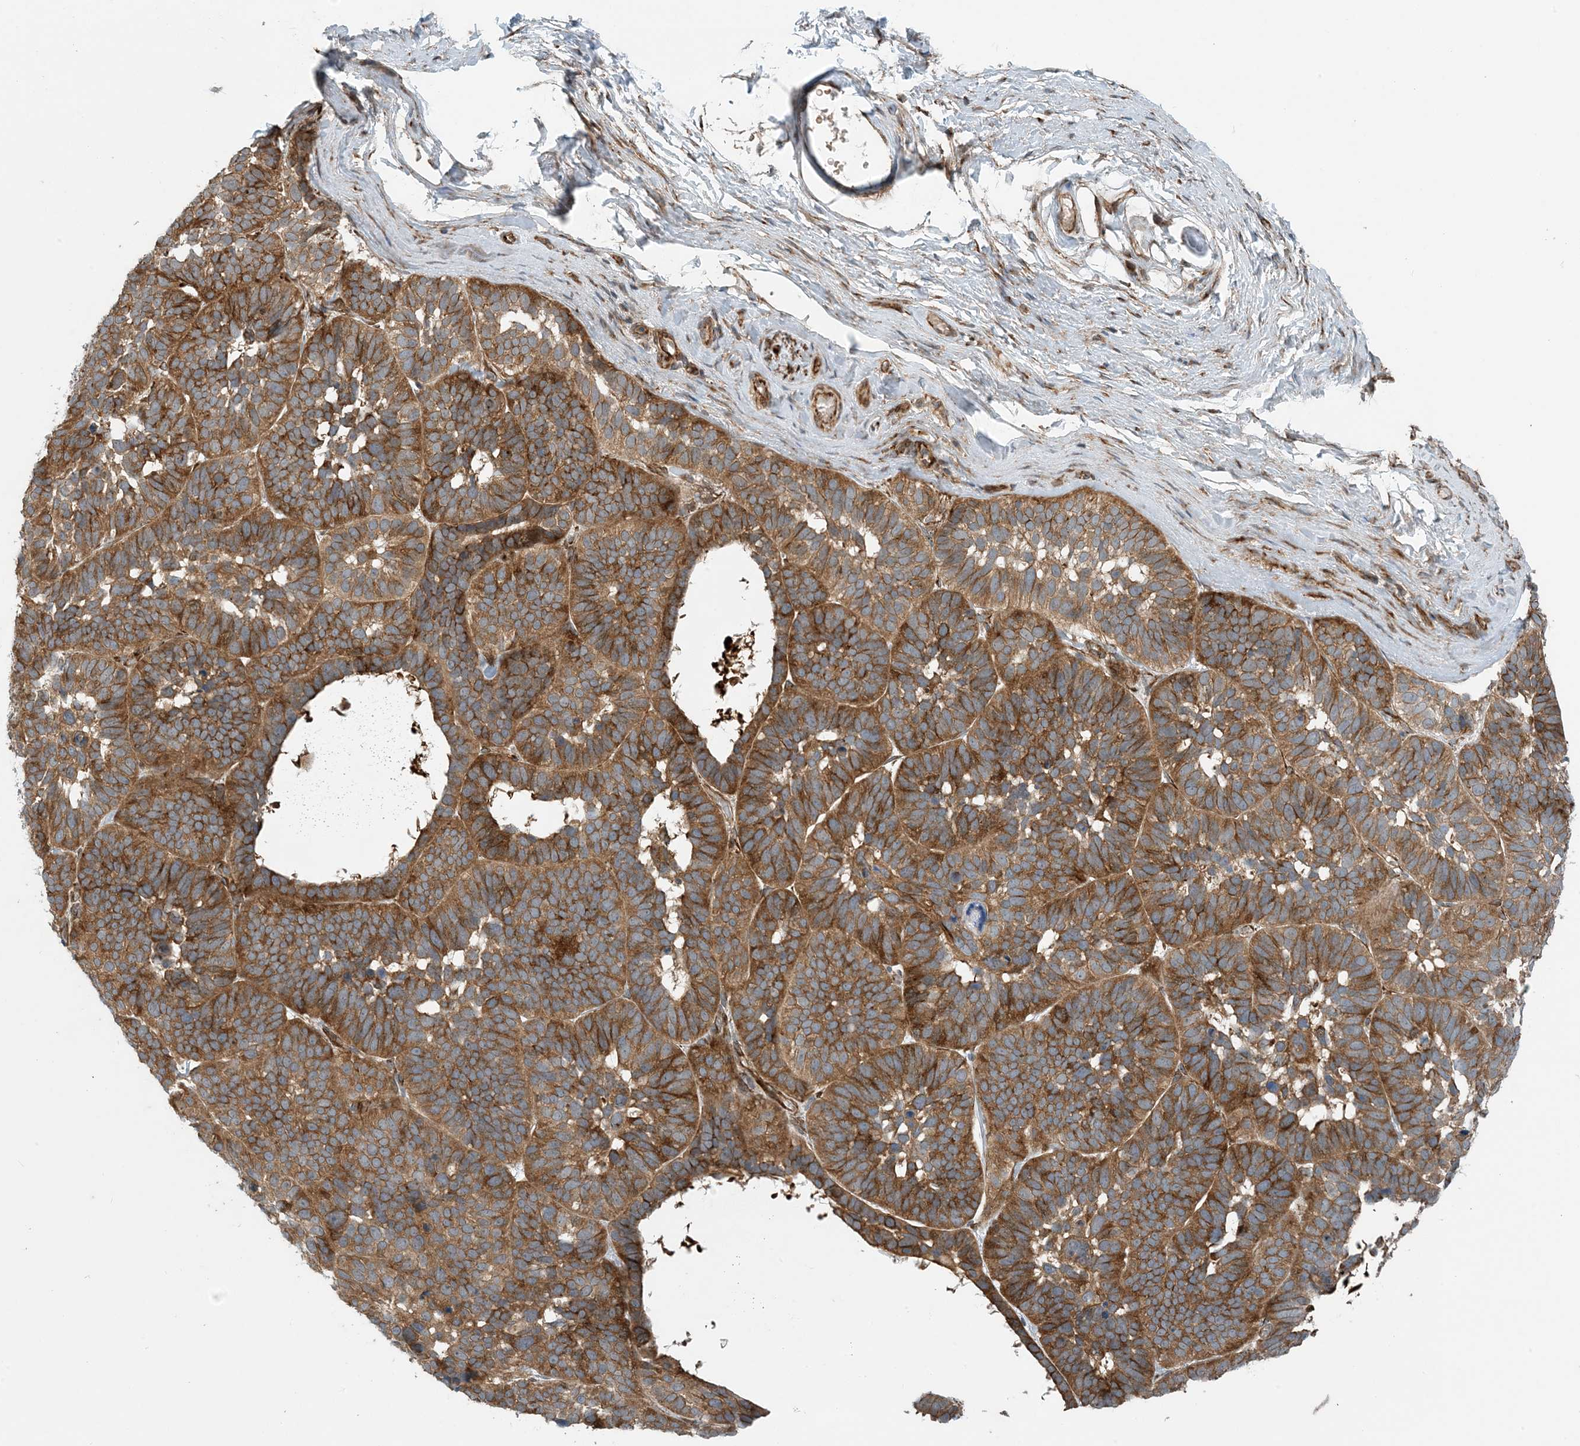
{"staining": {"intensity": "moderate", "quantity": ">75%", "location": "cytoplasmic/membranous"}, "tissue": "skin cancer", "cell_type": "Tumor cells", "image_type": "cancer", "snomed": [{"axis": "morphology", "description": "Basal cell carcinoma"}, {"axis": "topography", "description": "Skin"}], "caption": "Immunohistochemistry (IHC) (DAB) staining of human skin cancer (basal cell carcinoma) reveals moderate cytoplasmic/membranous protein positivity in about >75% of tumor cells.", "gene": "ZBTB3", "patient": {"sex": "male", "age": 62}}